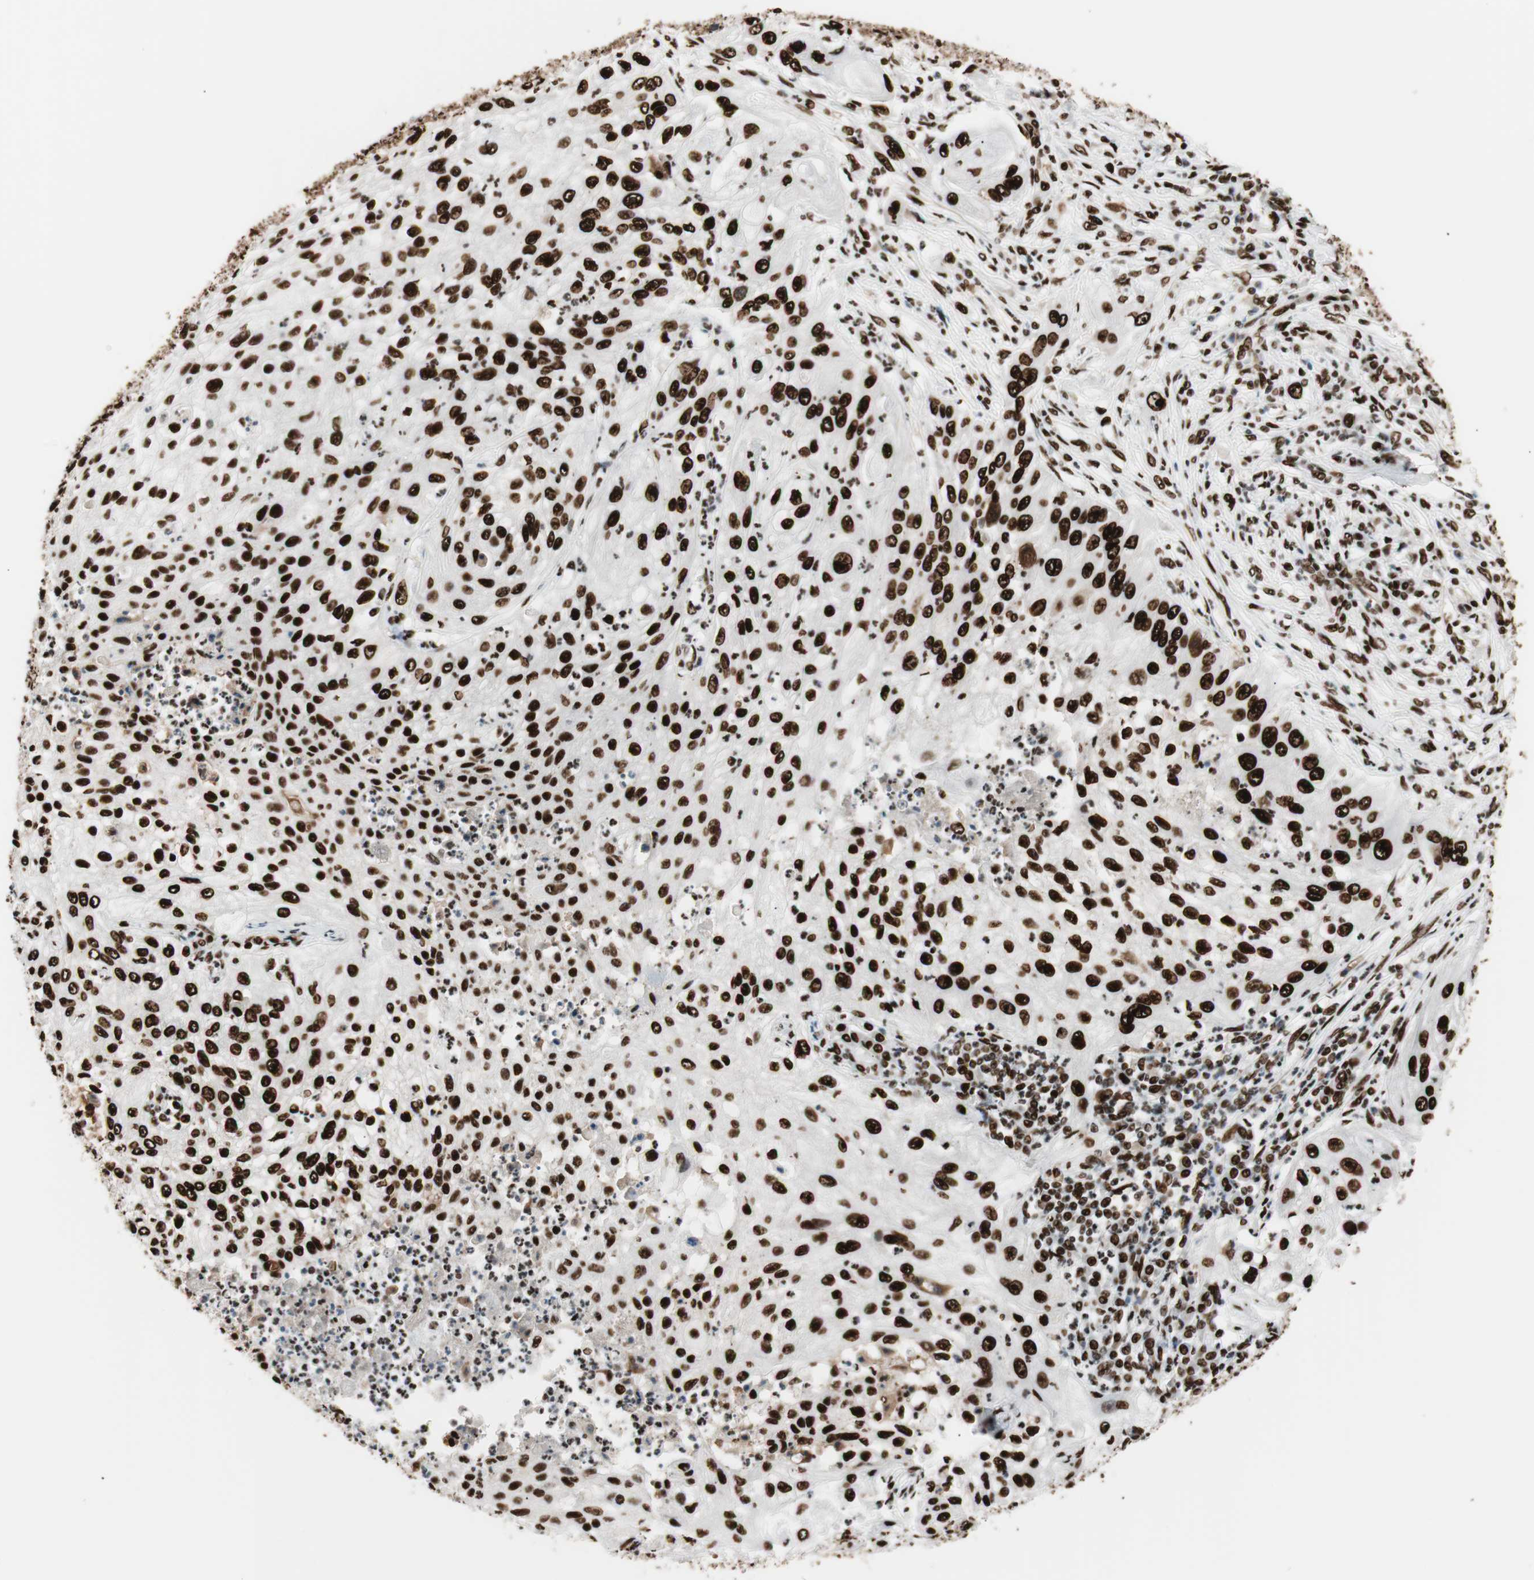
{"staining": {"intensity": "strong", "quantity": ">75%", "location": "nuclear"}, "tissue": "lung cancer", "cell_type": "Tumor cells", "image_type": "cancer", "snomed": [{"axis": "morphology", "description": "Inflammation, NOS"}, {"axis": "morphology", "description": "Squamous cell carcinoma, NOS"}, {"axis": "topography", "description": "Lymph node"}, {"axis": "topography", "description": "Soft tissue"}, {"axis": "topography", "description": "Lung"}], "caption": "Human lung cancer stained with a protein marker displays strong staining in tumor cells.", "gene": "PSME3", "patient": {"sex": "male", "age": 66}}